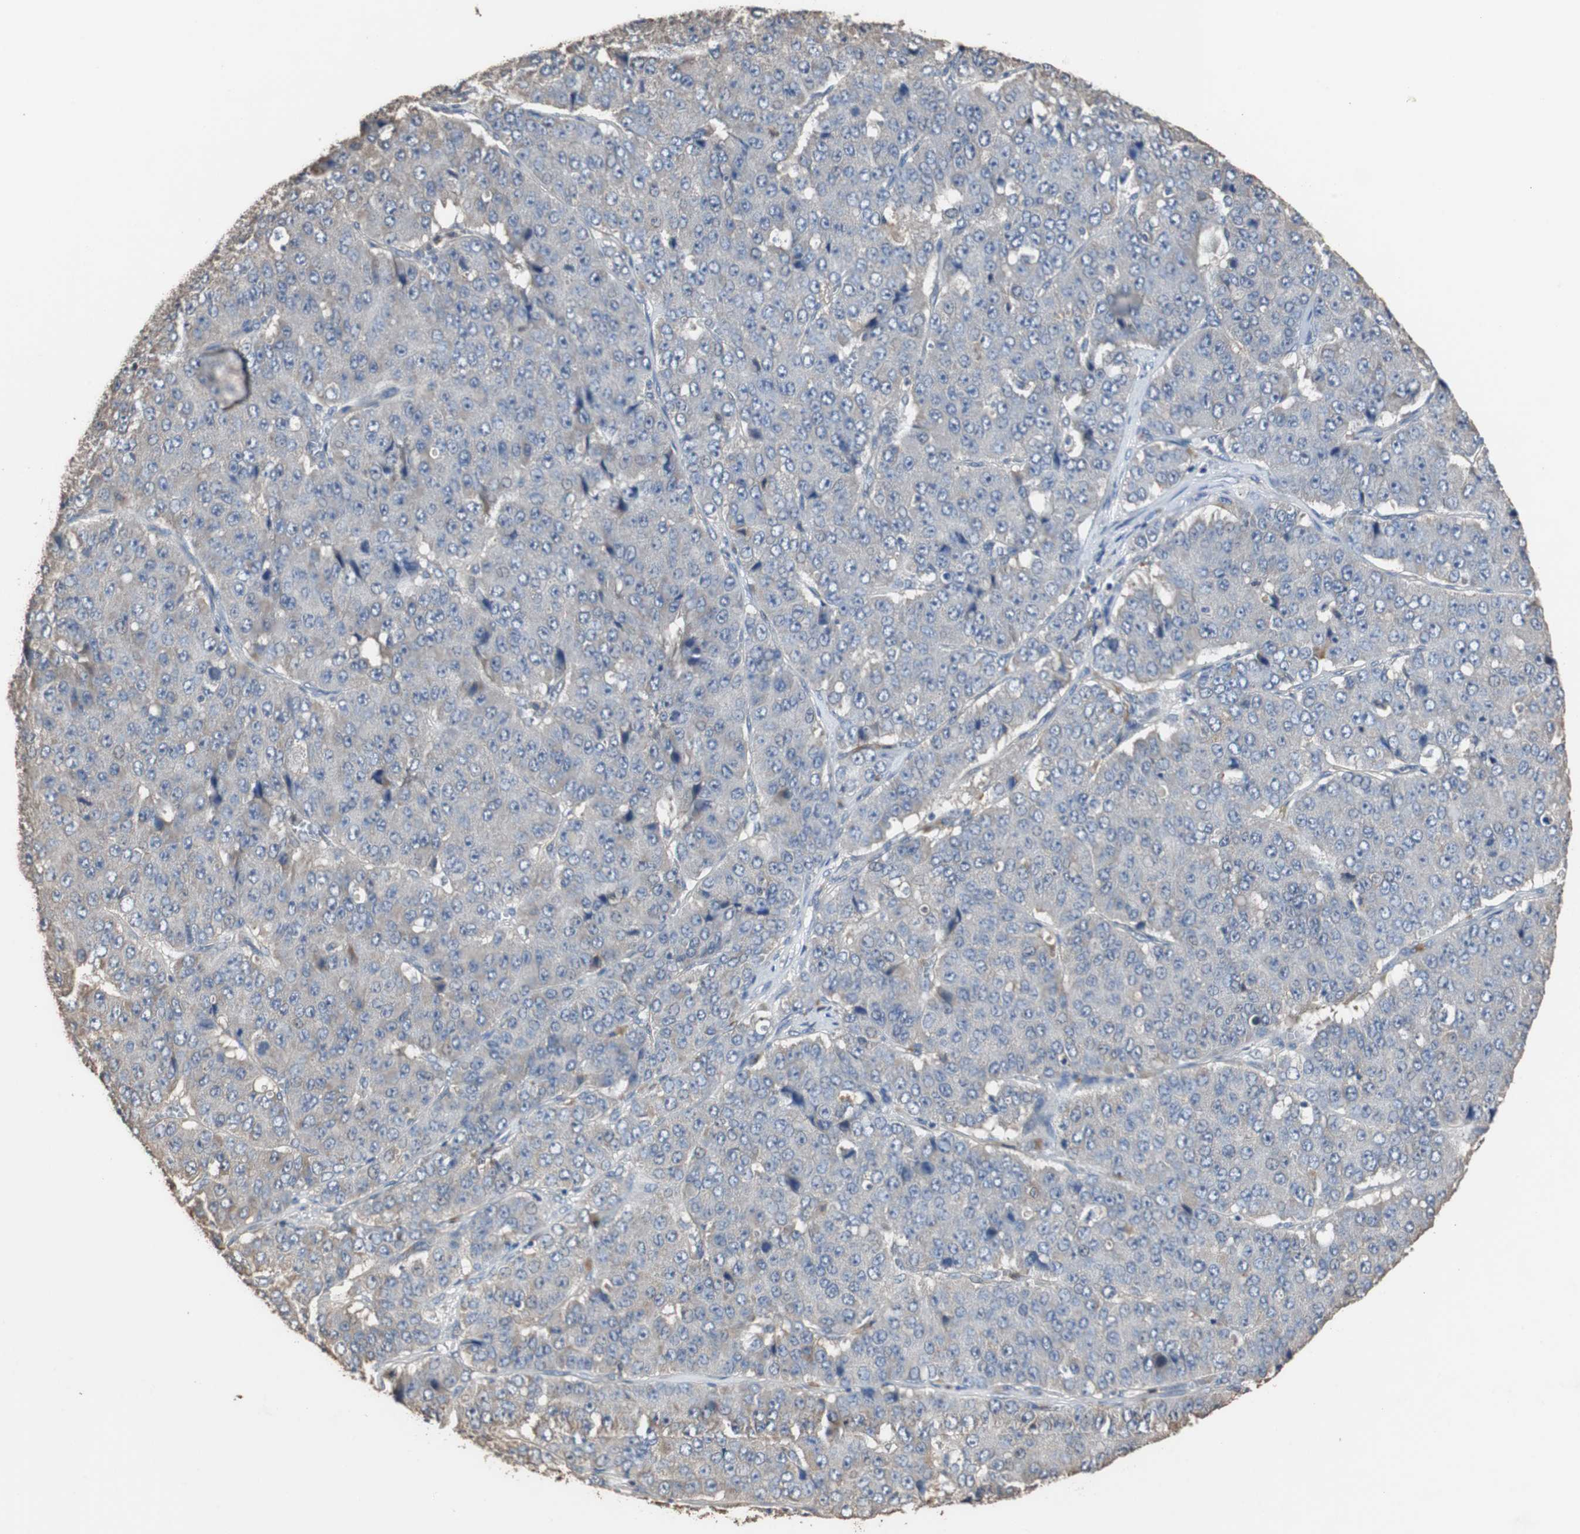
{"staining": {"intensity": "negative", "quantity": "none", "location": "none"}, "tissue": "pancreatic cancer", "cell_type": "Tumor cells", "image_type": "cancer", "snomed": [{"axis": "morphology", "description": "Adenocarcinoma, NOS"}, {"axis": "topography", "description": "Pancreas"}], "caption": "DAB immunohistochemical staining of human adenocarcinoma (pancreatic) exhibits no significant positivity in tumor cells.", "gene": "SCIMP", "patient": {"sex": "male", "age": 50}}